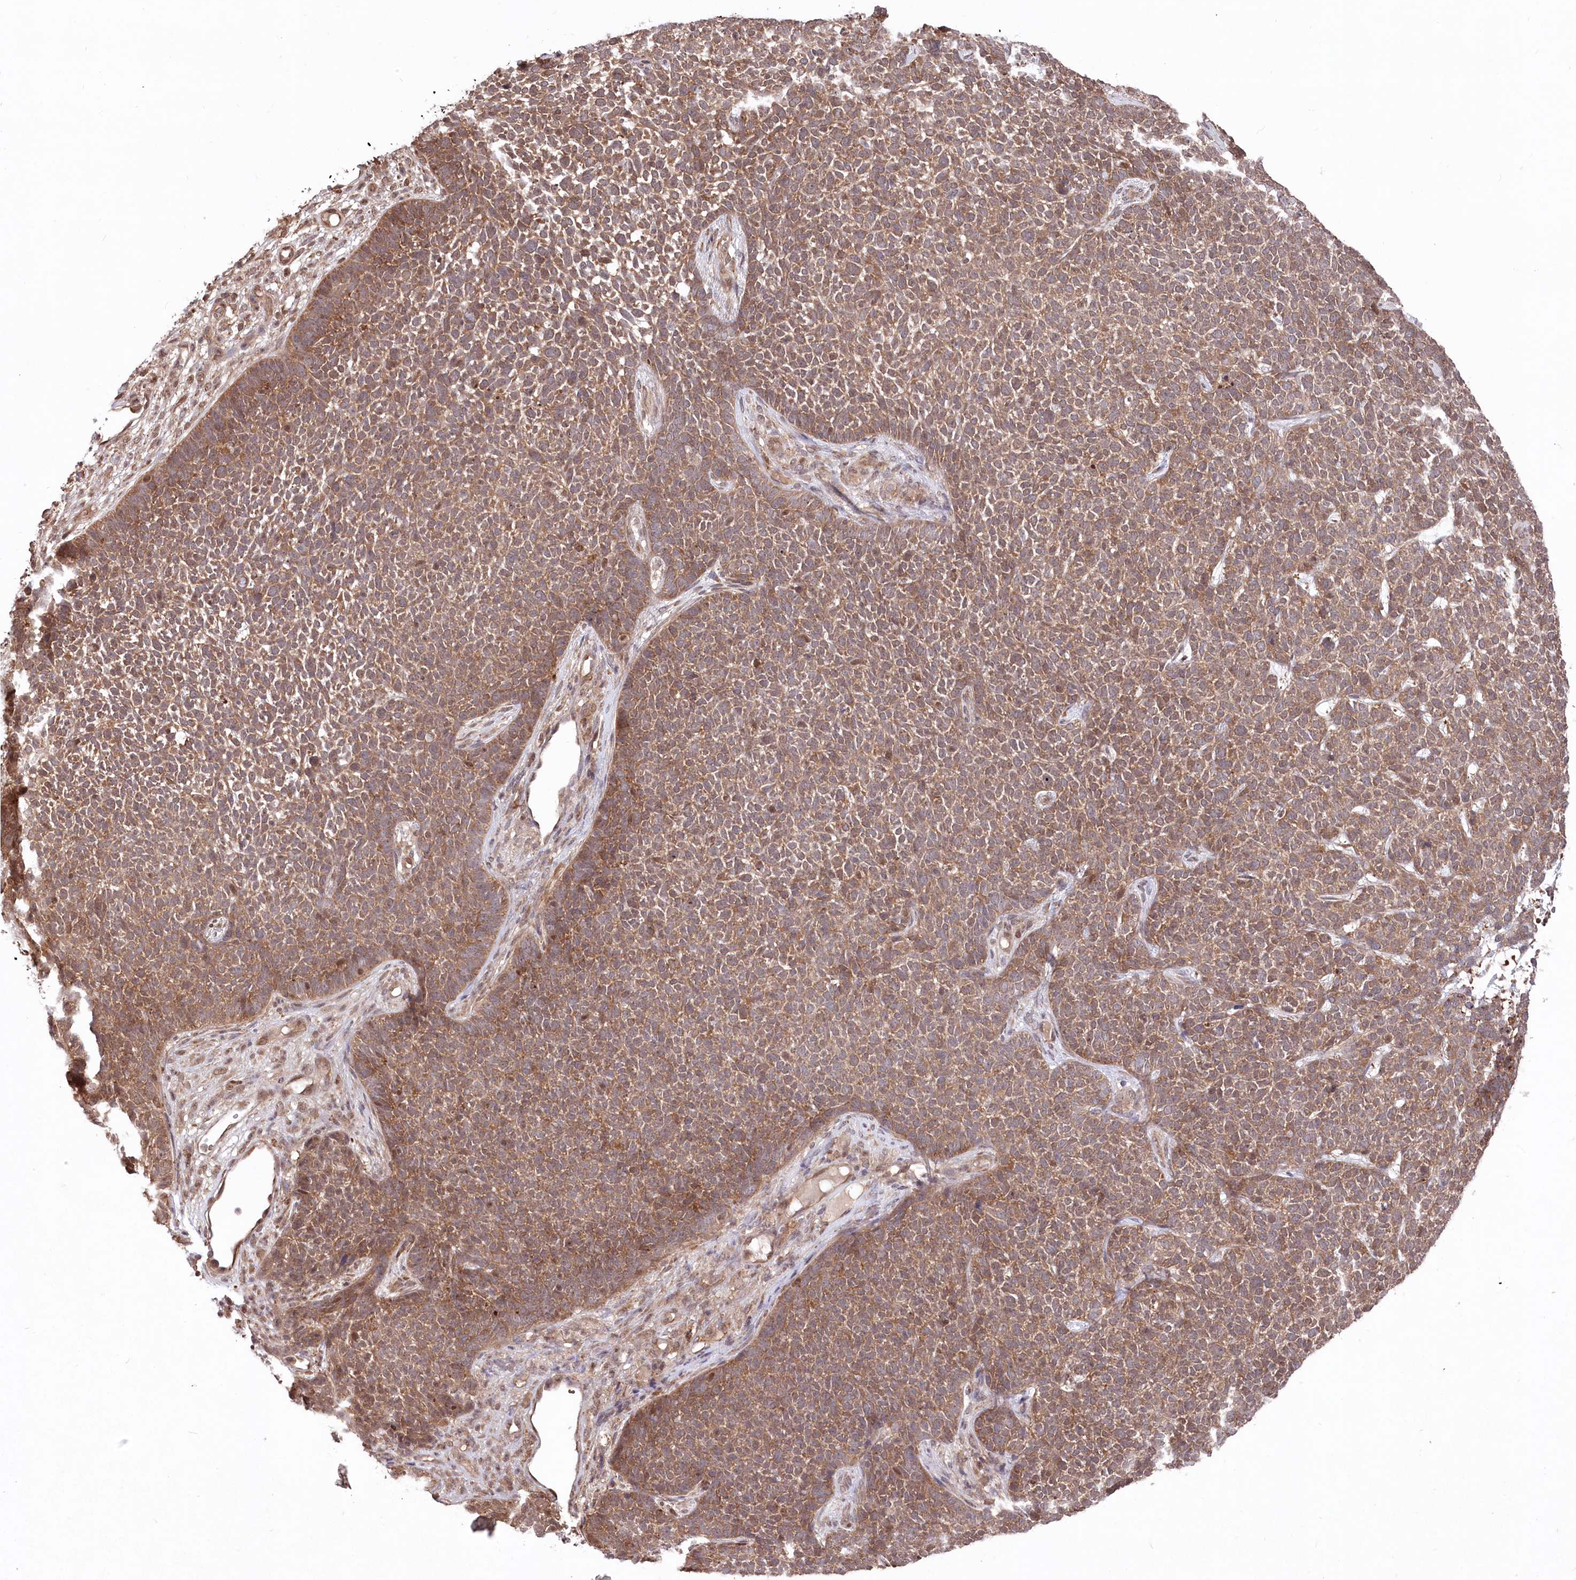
{"staining": {"intensity": "moderate", "quantity": ">75%", "location": "cytoplasmic/membranous"}, "tissue": "skin cancer", "cell_type": "Tumor cells", "image_type": "cancer", "snomed": [{"axis": "morphology", "description": "Basal cell carcinoma"}, {"axis": "topography", "description": "Skin"}], "caption": "Moderate cytoplasmic/membranous protein staining is appreciated in about >75% of tumor cells in skin cancer. The staining was performed using DAB (3,3'-diaminobenzidine), with brown indicating positive protein expression. Nuclei are stained blue with hematoxylin.", "gene": "PSMA1", "patient": {"sex": "female", "age": 84}}